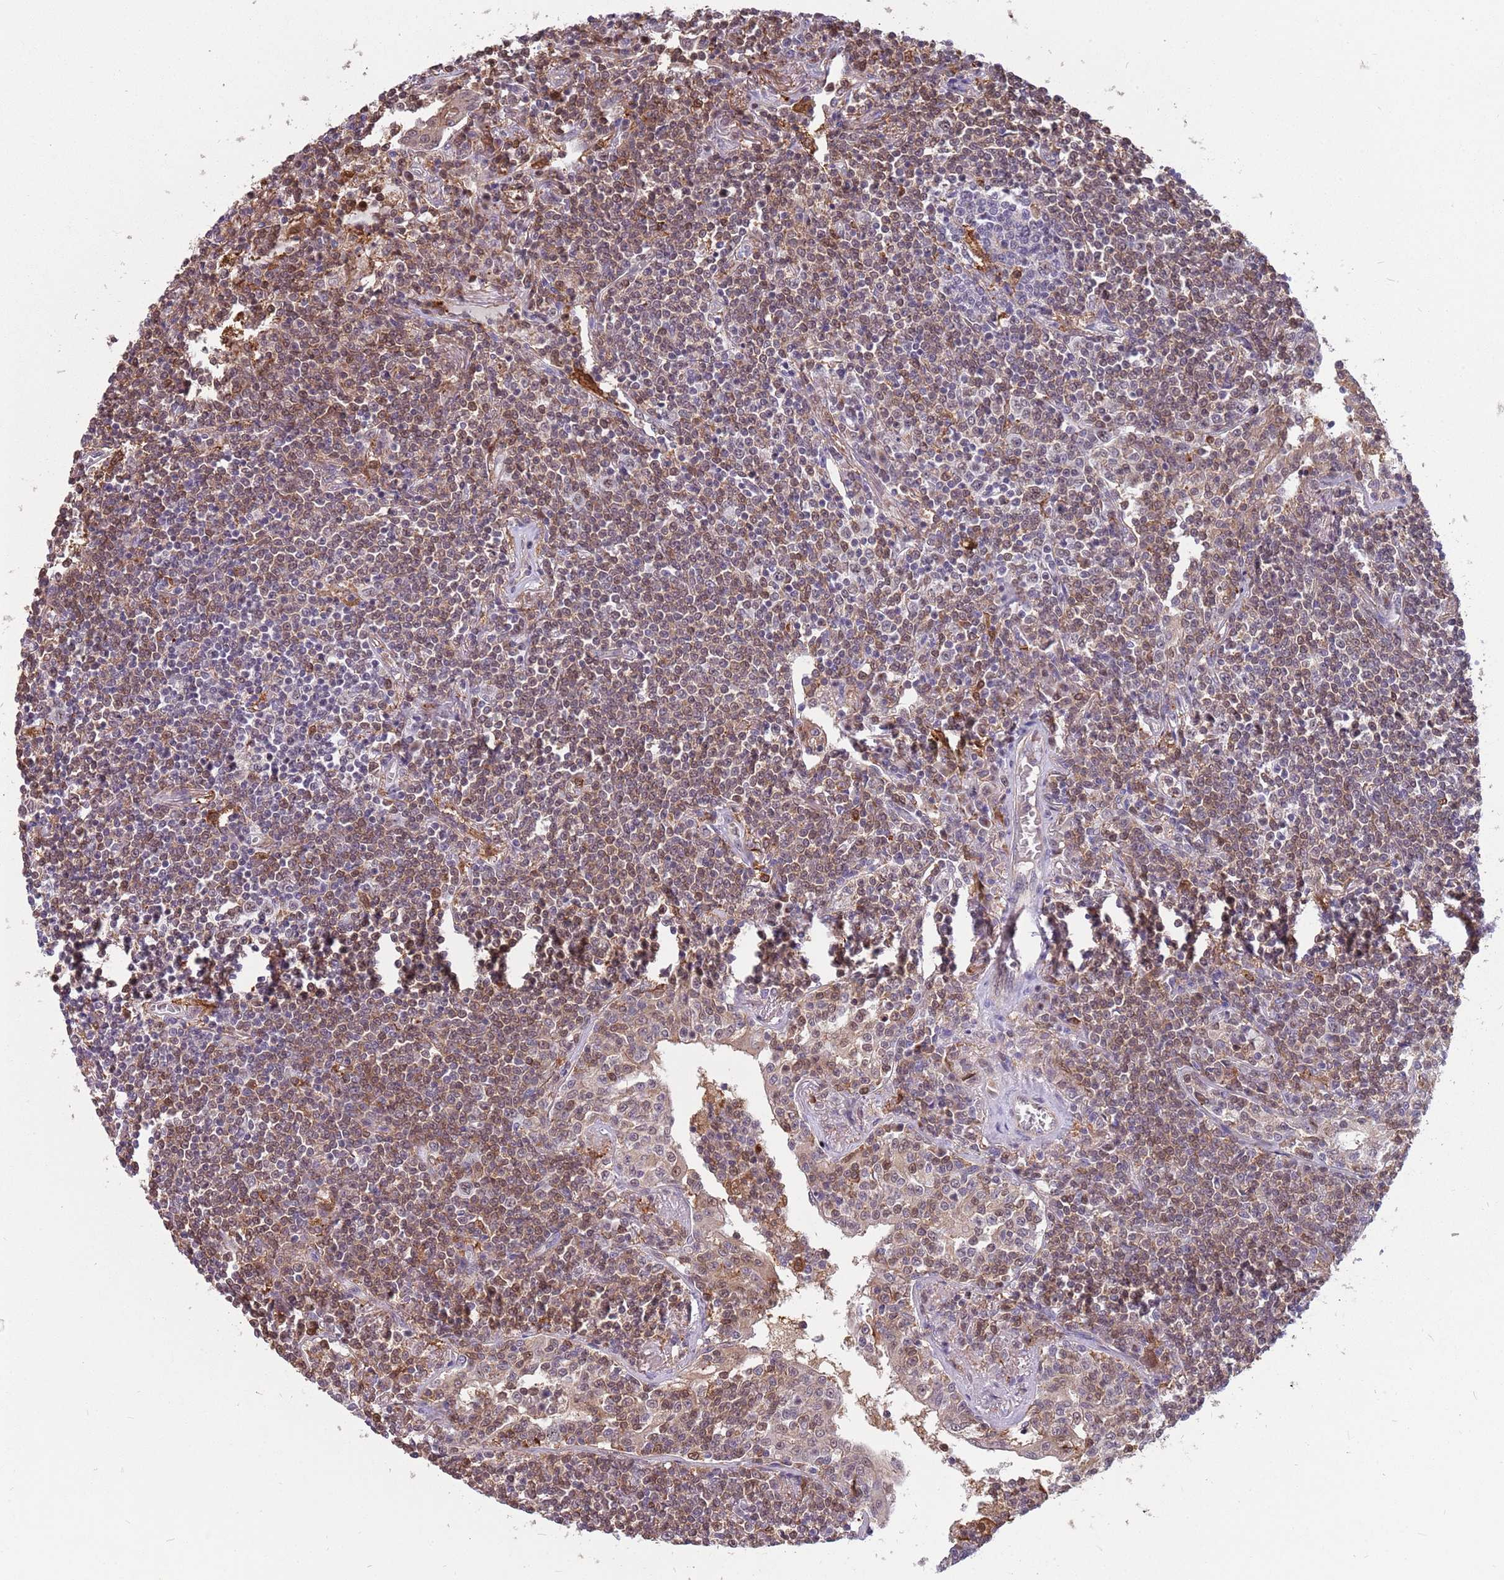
{"staining": {"intensity": "weak", "quantity": ">75%", "location": "nuclear"}, "tissue": "lymphoma", "cell_type": "Tumor cells", "image_type": "cancer", "snomed": [{"axis": "morphology", "description": "Malignant lymphoma, non-Hodgkin's type, Low grade"}, {"axis": "topography", "description": "Lung"}], "caption": "A brown stain highlights weak nuclear expression of a protein in lymphoma tumor cells. The staining is performed using DAB brown chromogen to label protein expression. The nuclei are counter-stained blue using hematoxylin.", "gene": "CCNJL", "patient": {"sex": "female", "age": 71}}